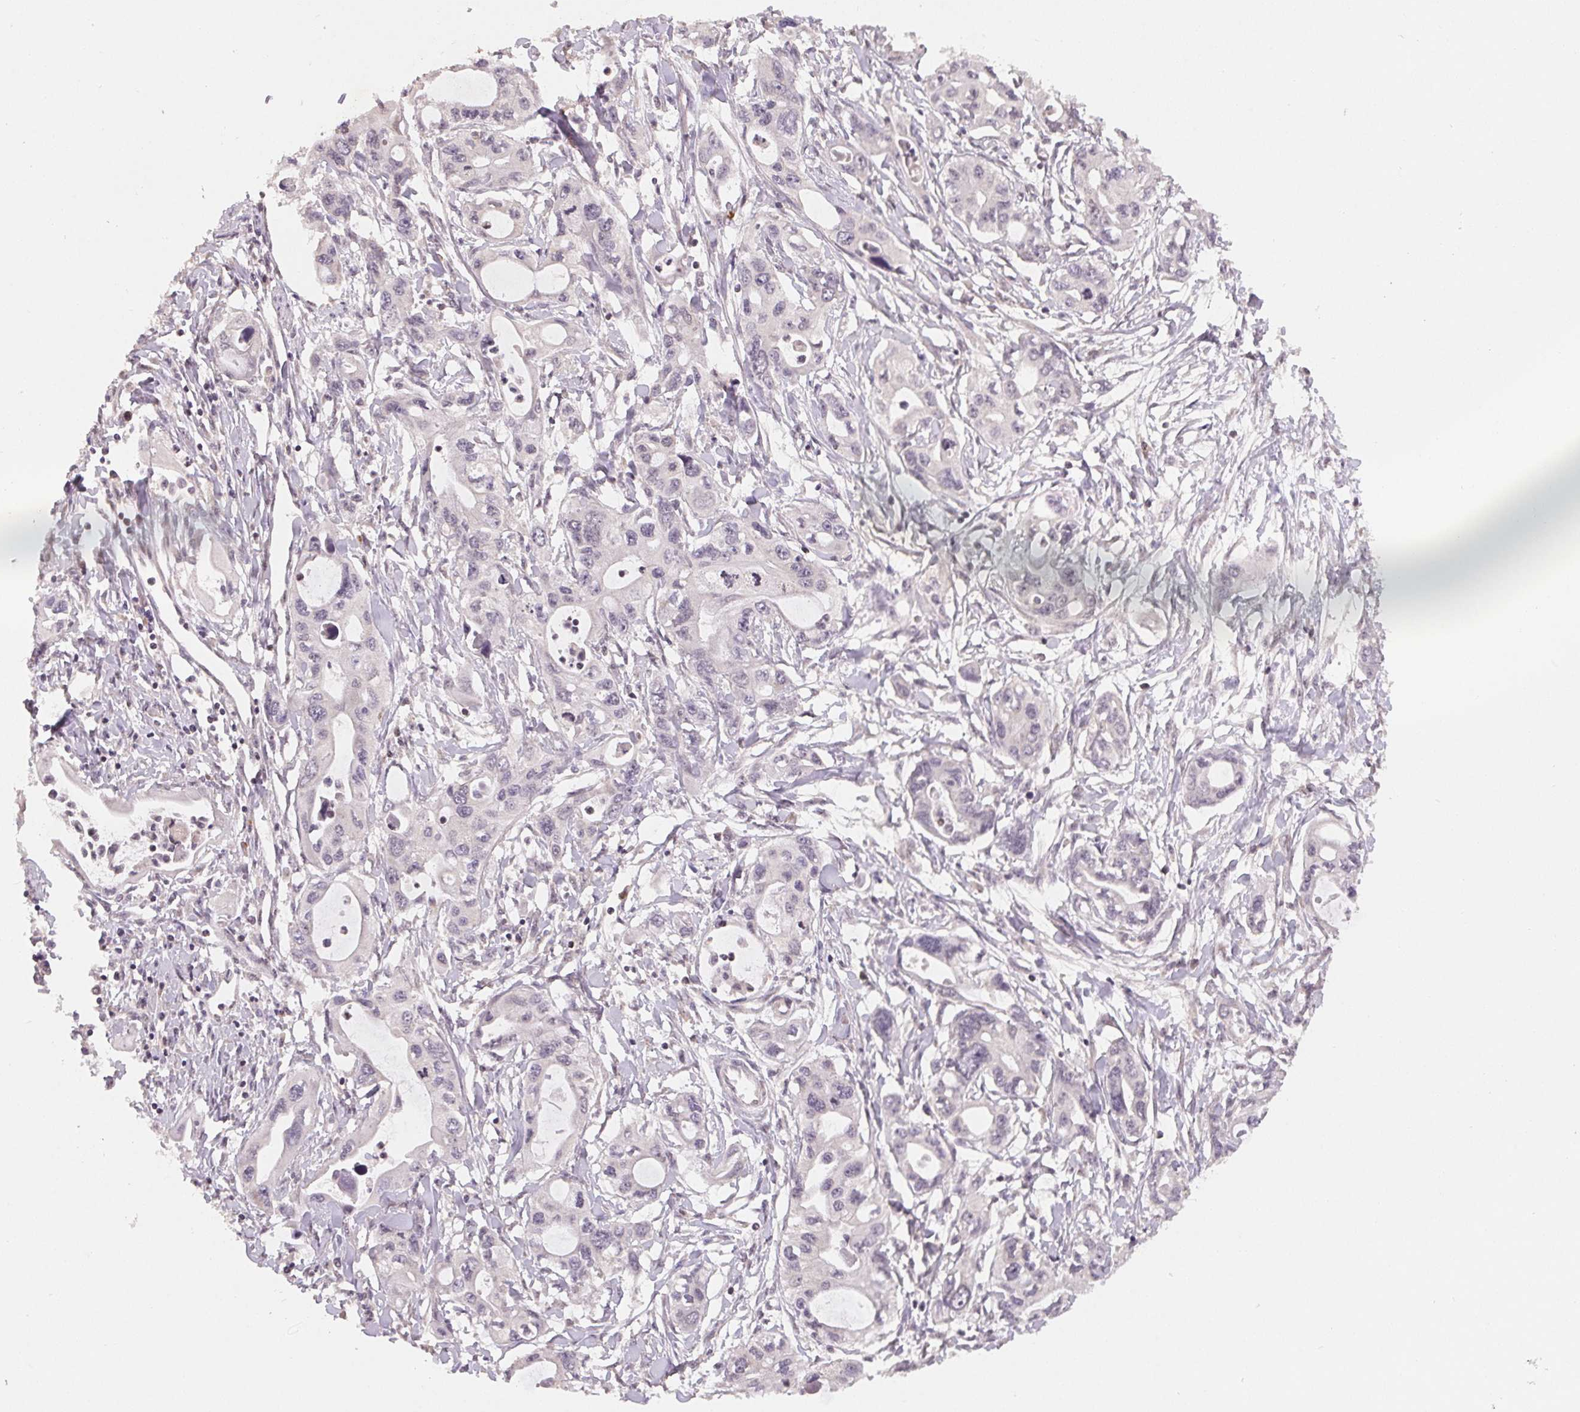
{"staining": {"intensity": "negative", "quantity": "none", "location": "none"}, "tissue": "pancreatic cancer", "cell_type": "Tumor cells", "image_type": "cancer", "snomed": [{"axis": "morphology", "description": "Adenocarcinoma, NOS"}, {"axis": "topography", "description": "Pancreas"}], "caption": "Image shows no protein positivity in tumor cells of pancreatic cancer tissue.", "gene": "HMGN3", "patient": {"sex": "male", "age": 60}}